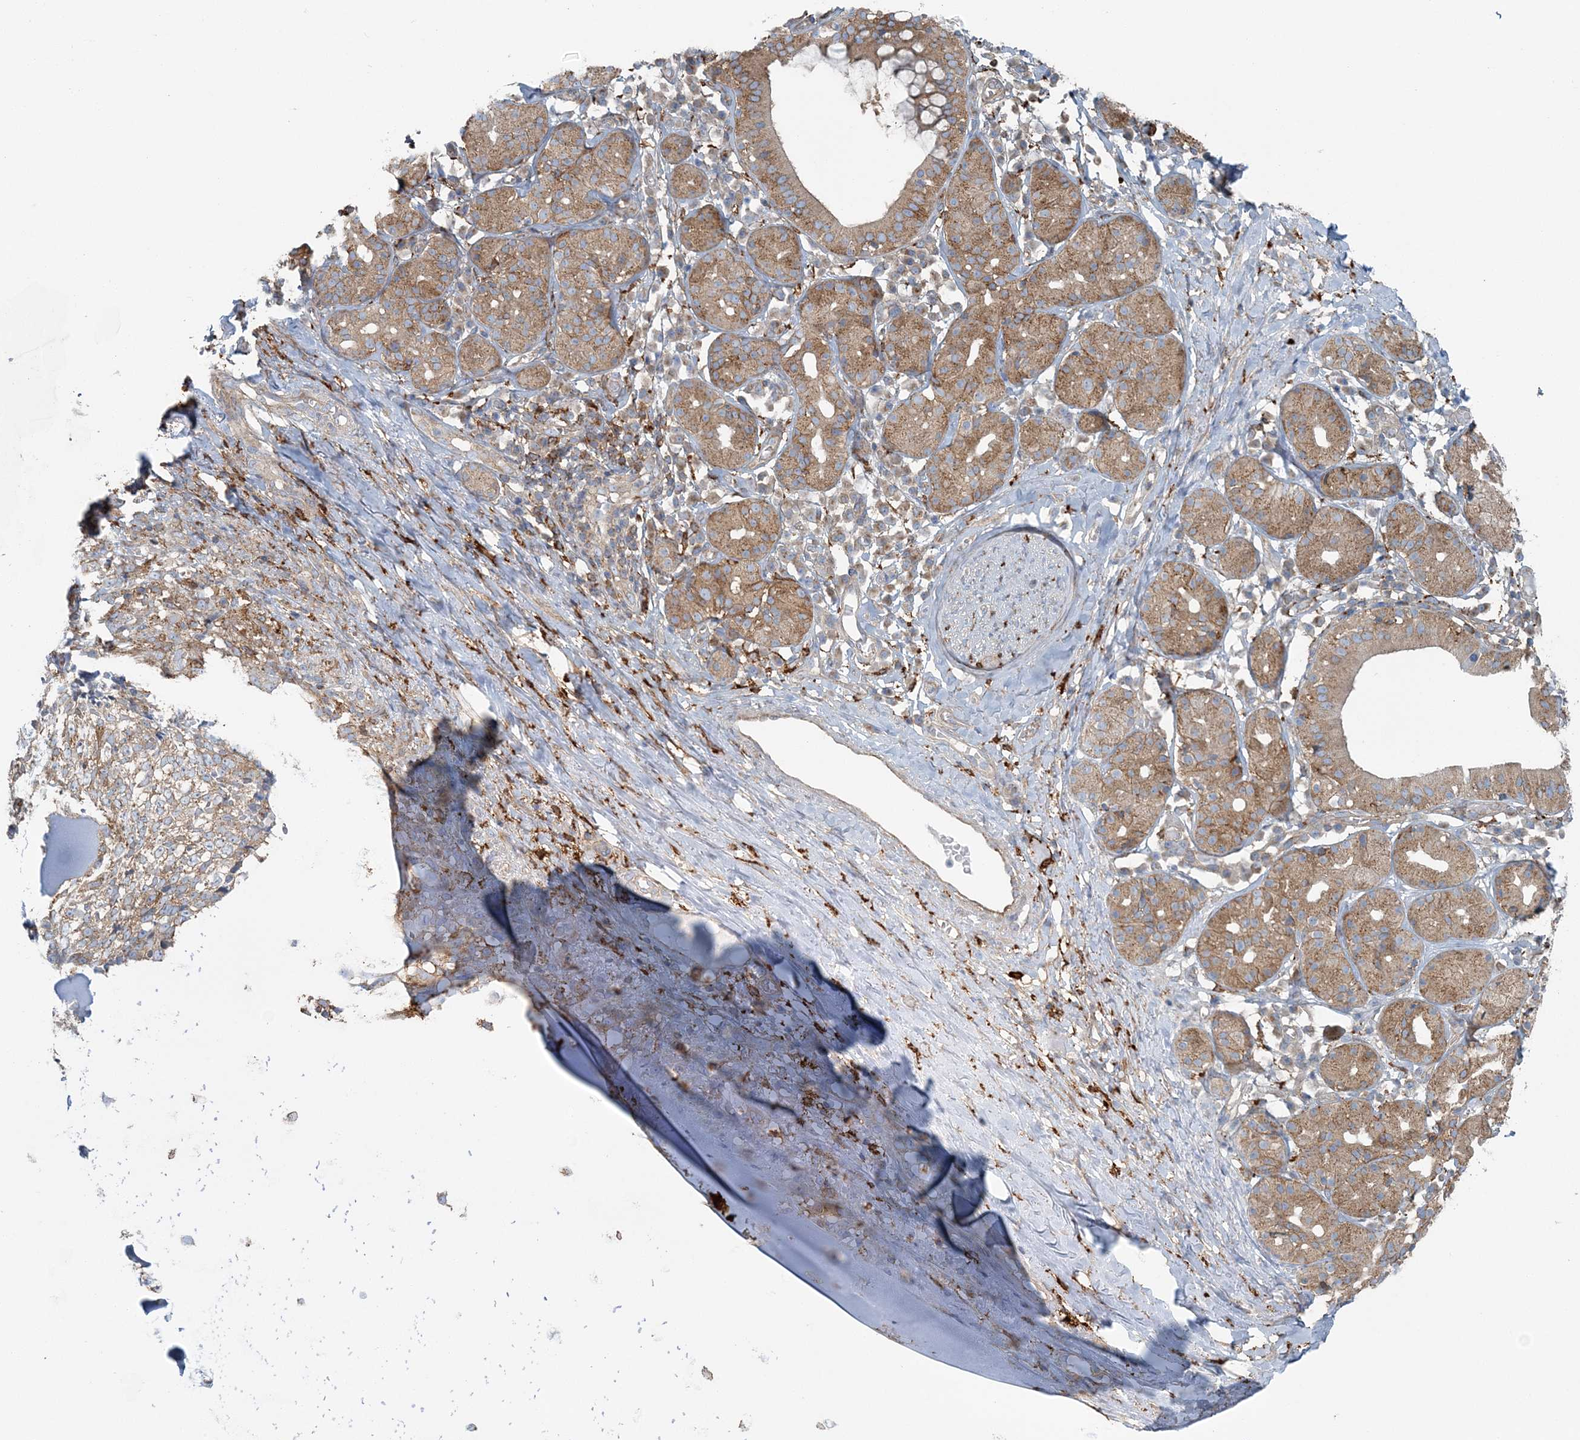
{"staining": {"intensity": "negative", "quantity": "none", "location": "none"}, "tissue": "adipose tissue", "cell_type": "Adipocytes", "image_type": "normal", "snomed": [{"axis": "morphology", "description": "Normal tissue, NOS"}, {"axis": "morphology", "description": "Basal cell carcinoma"}, {"axis": "topography", "description": "Cartilage tissue"}, {"axis": "topography", "description": "Nasopharynx"}, {"axis": "topography", "description": "Oral tissue"}], "caption": "The image reveals no significant staining in adipocytes of adipose tissue.", "gene": "SNX2", "patient": {"sex": "female", "age": 77}}